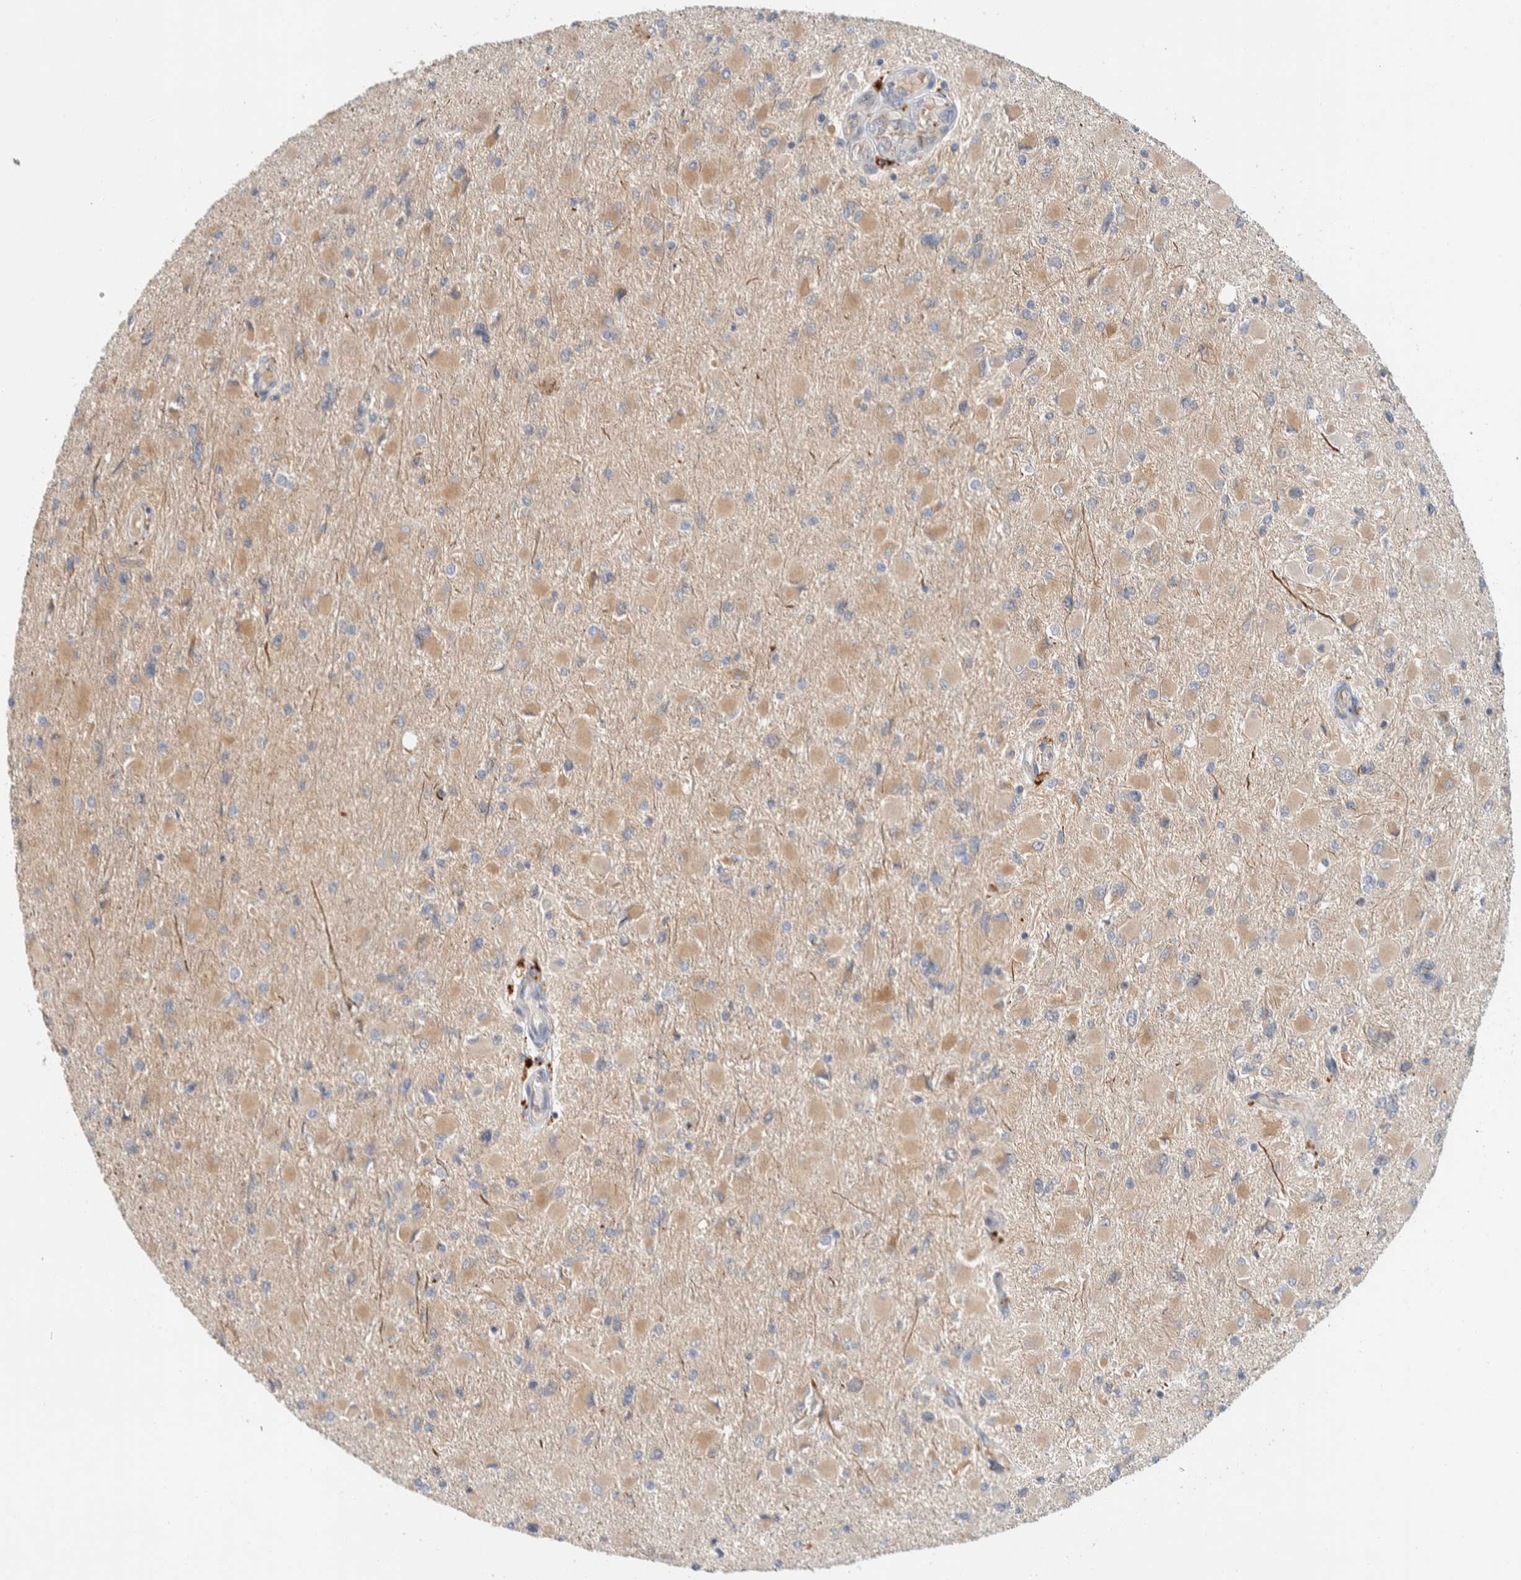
{"staining": {"intensity": "moderate", "quantity": "<25%", "location": "cytoplasmic/membranous"}, "tissue": "glioma", "cell_type": "Tumor cells", "image_type": "cancer", "snomed": [{"axis": "morphology", "description": "Glioma, malignant, High grade"}, {"axis": "topography", "description": "Cerebral cortex"}], "caption": "Malignant high-grade glioma stained with IHC displays moderate cytoplasmic/membranous expression in about <25% of tumor cells. (brown staining indicates protein expression, while blue staining denotes nuclei).", "gene": "GCLM", "patient": {"sex": "female", "age": 36}}